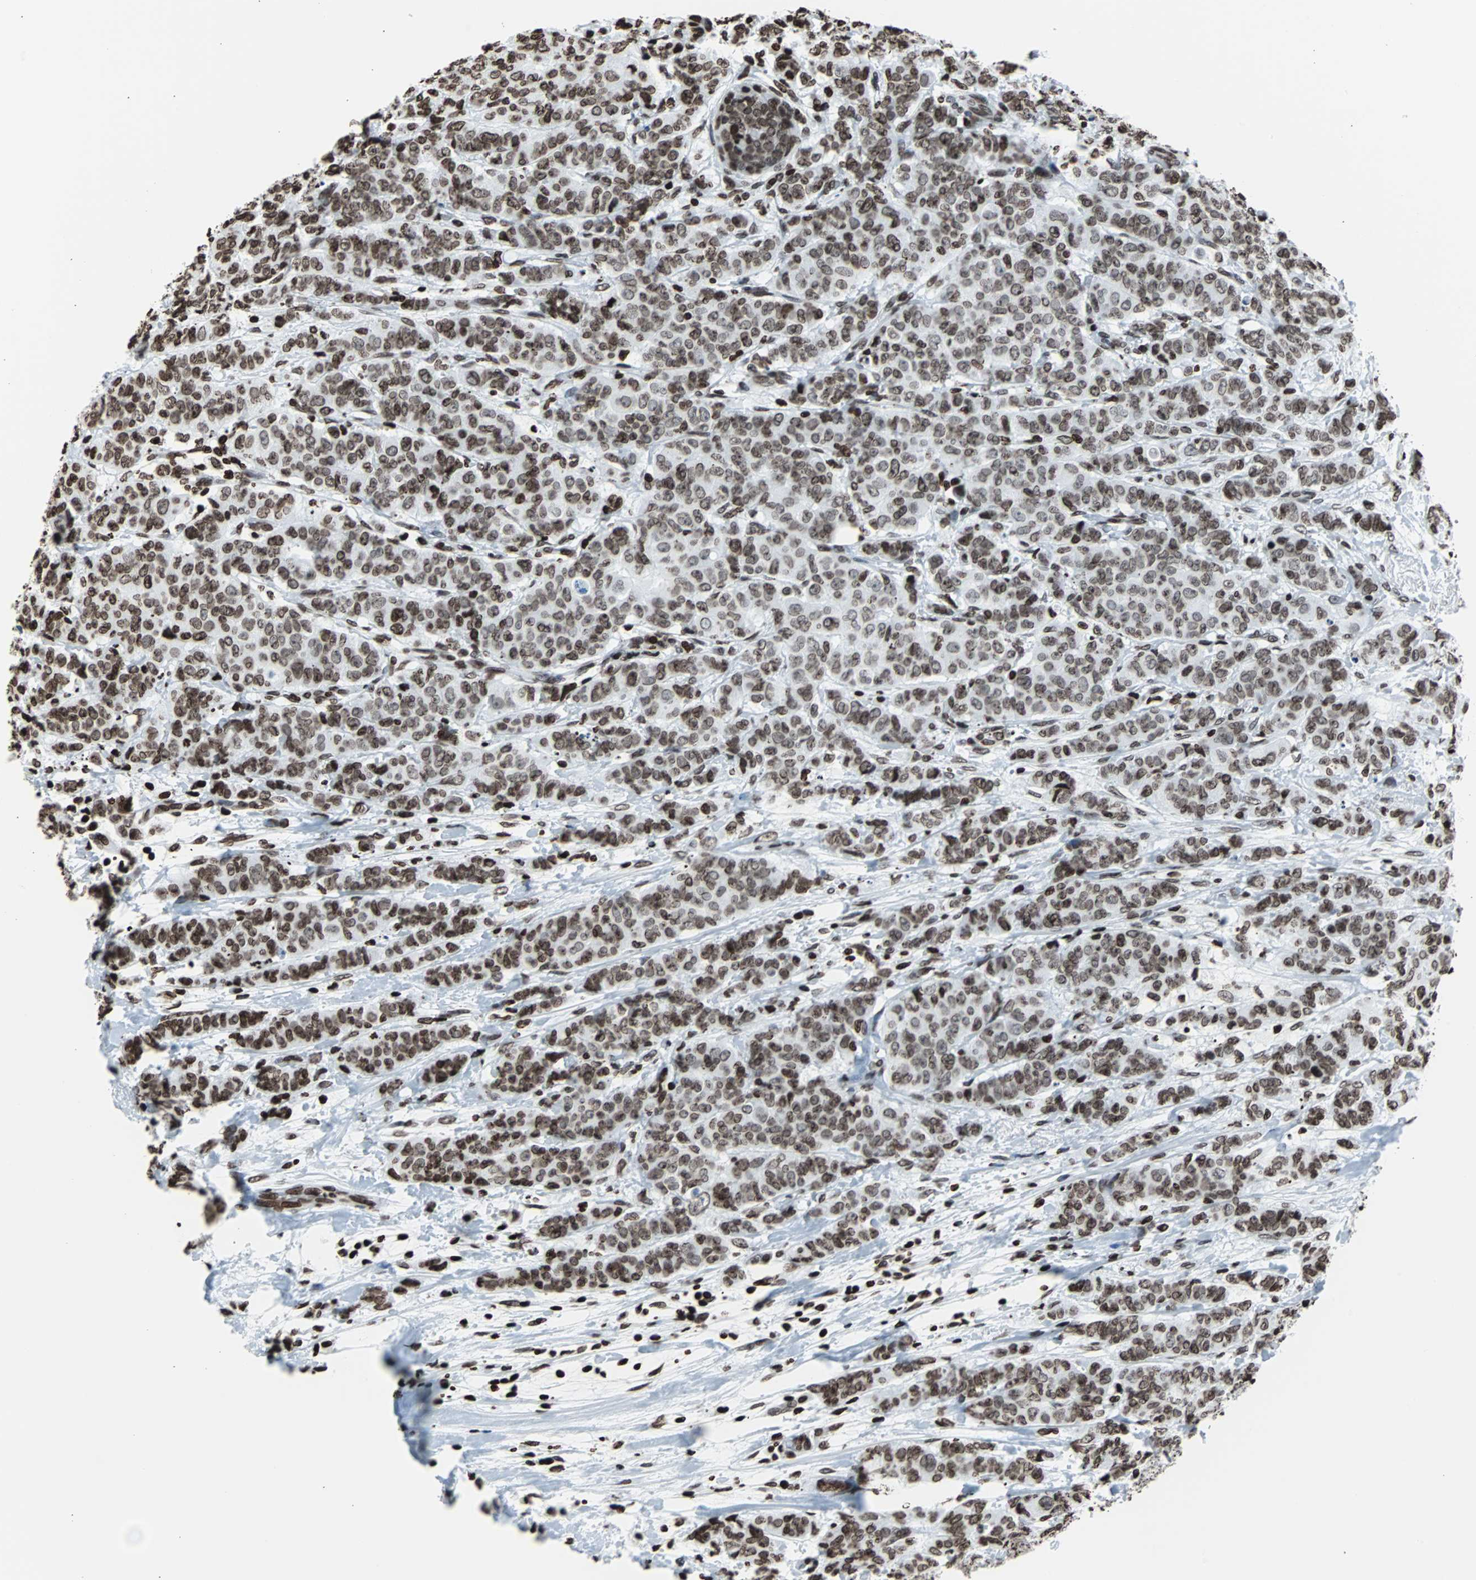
{"staining": {"intensity": "strong", "quantity": ">75%", "location": "nuclear"}, "tissue": "breast cancer", "cell_type": "Tumor cells", "image_type": "cancer", "snomed": [{"axis": "morphology", "description": "Duct carcinoma"}, {"axis": "topography", "description": "Breast"}], "caption": "A high-resolution image shows immunohistochemistry staining of intraductal carcinoma (breast), which demonstrates strong nuclear positivity in approximately >75% of tumor cells. (Stains: DAB in brown, nuclei in blue, Microscopy: brightfield microscopy at high magnification).", "gene": "H2BC18", "patient": {"sex": "female", "age": 40}}